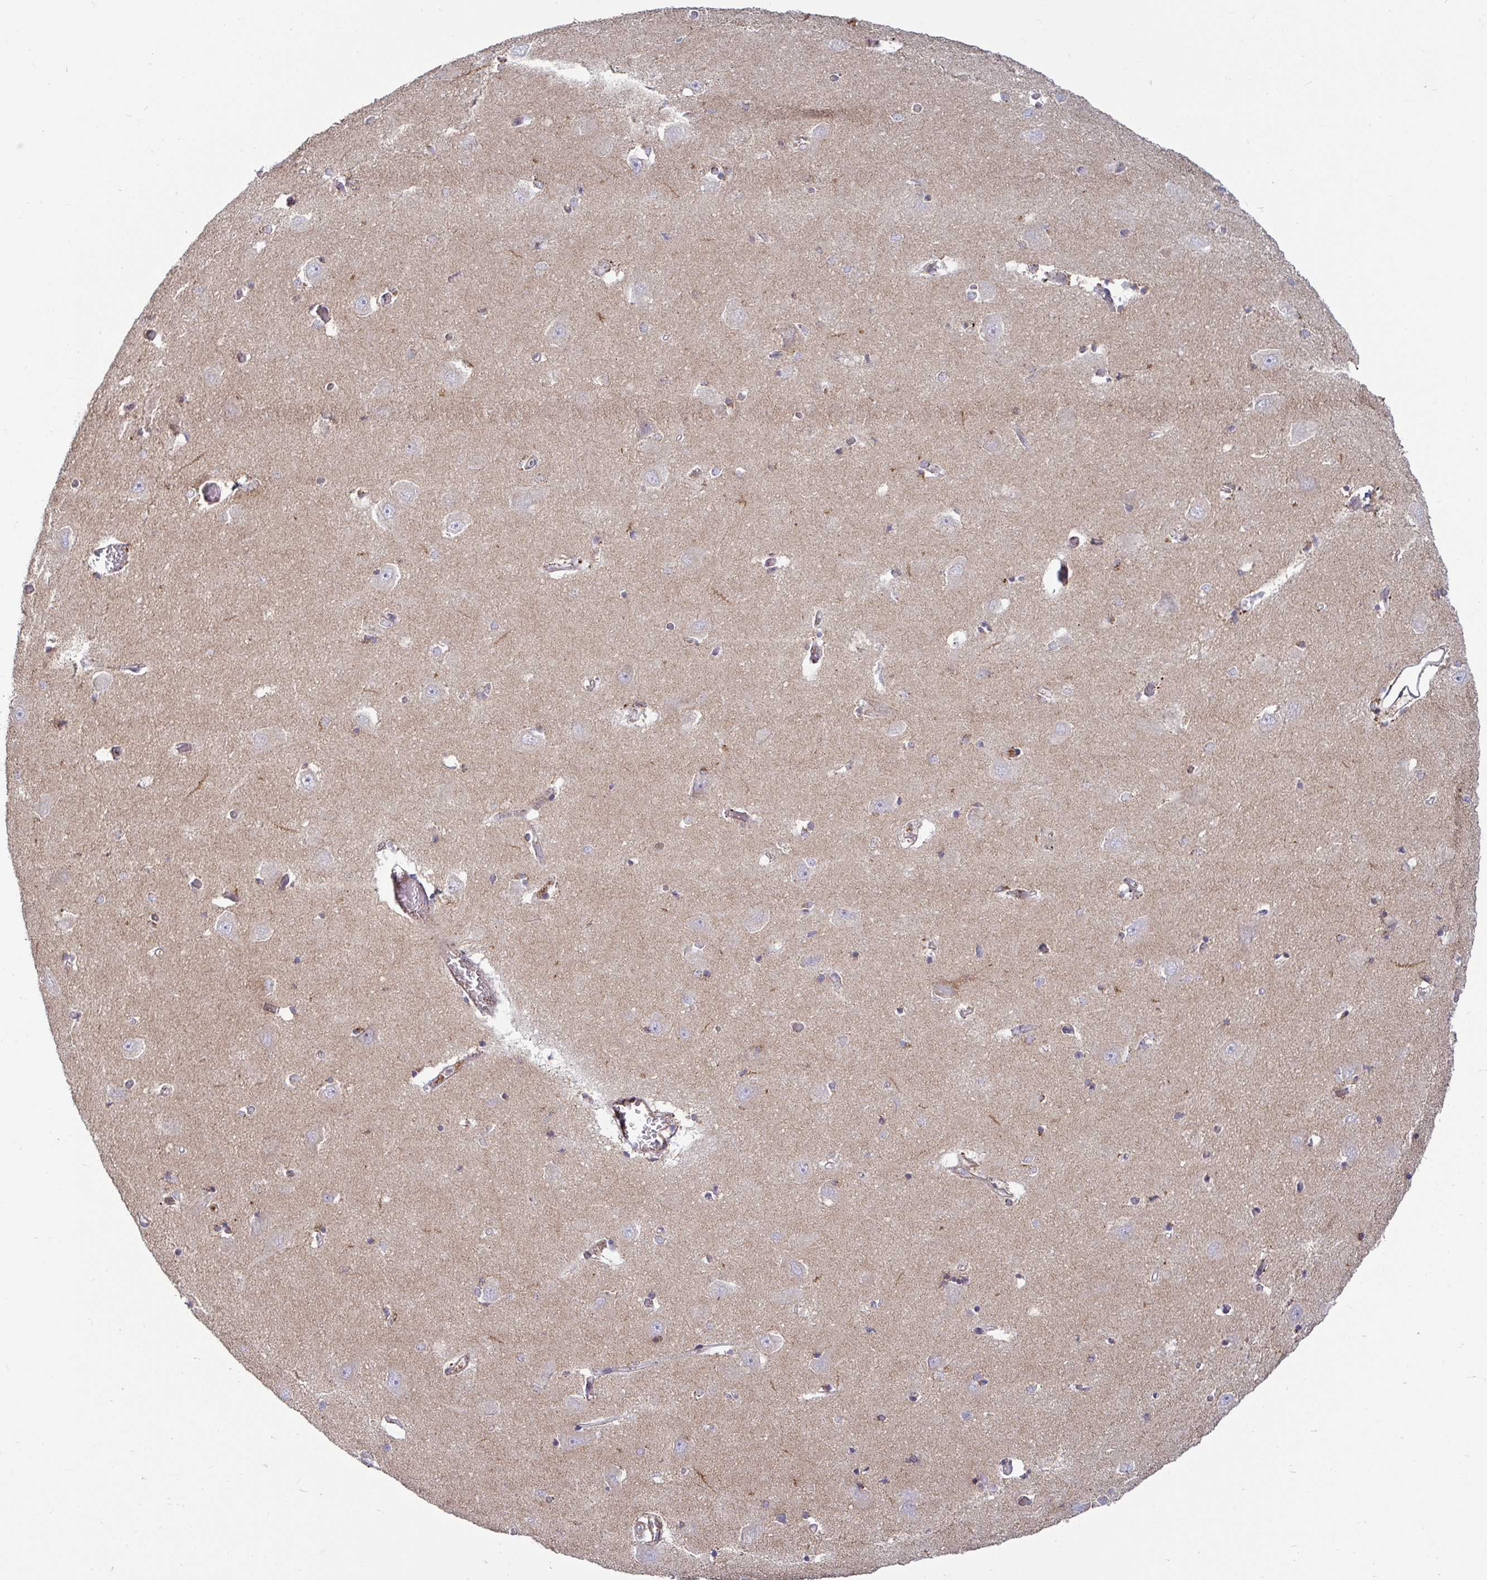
{"staining": {"intensity": "negative", "quantity": "none", "location": "none"}, "tissue": "caudate", "cell_type": "Glial cells", "image_type": "normal", "snomed": [{"axis": "morphology", "description": "Normal tissue, NOS"}, {"axis": "topography", "description": "Lateral ventricle wall"}, {"axis": "topography", "description": "Hippocampus"}], "caption": "IHC micrograph of normal caudate: caudate stained with DAB demonstrates no significant protein positivity in glial cells.", "gene": "SPRY1", "patient": {"sex": "female", "age": 63}}